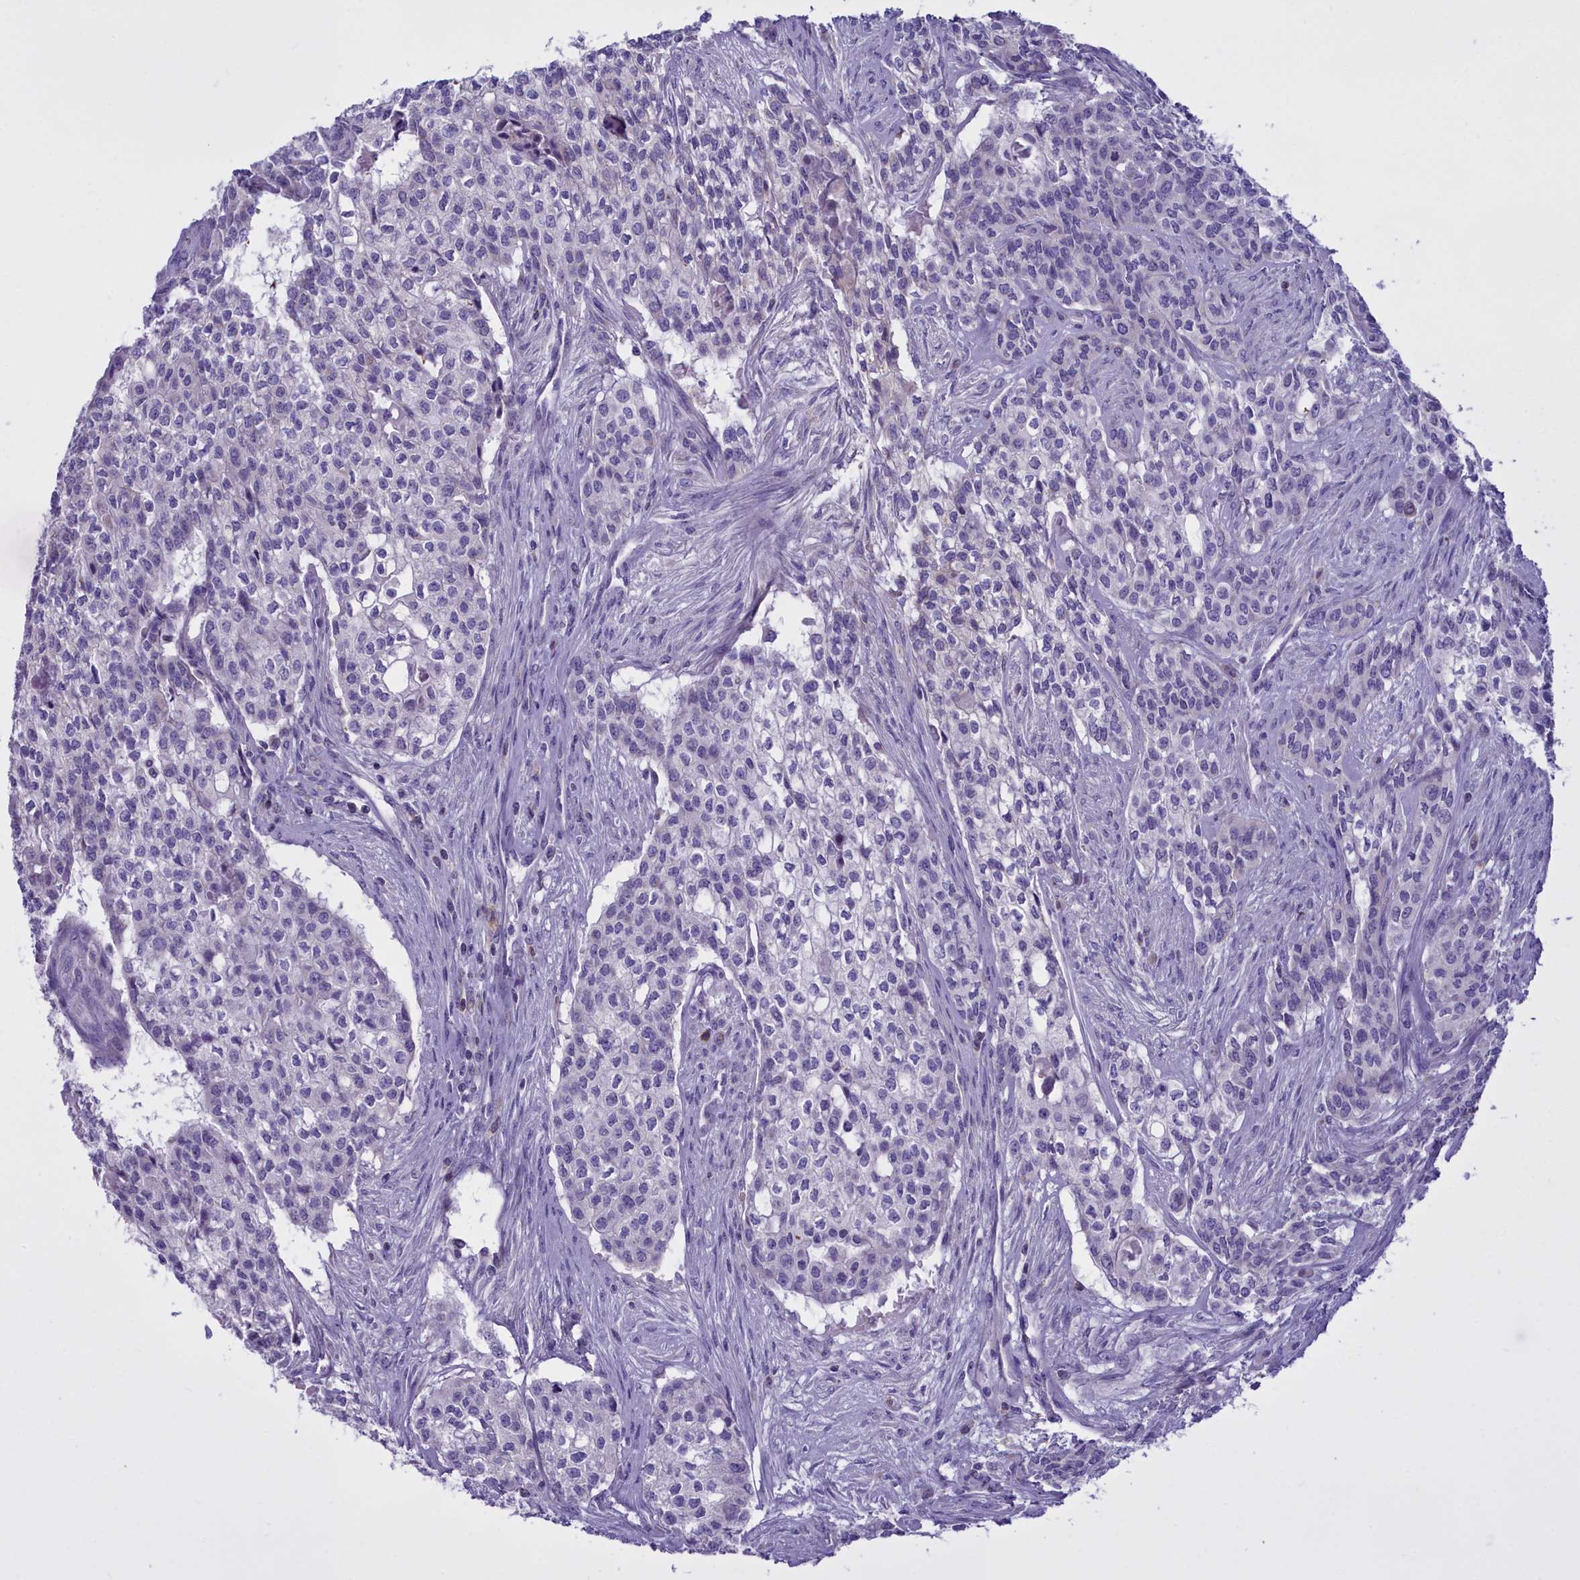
{"staining": {"intensity": "negative", "quantity": "none", "location": "none"}, "tissue": "head and neck cancer", "cell_type": "Tumor cells", "image_type": "cancer", "snomed": [{"axis": "morphology", "description": "Adenocarcinoma, NOS"}, {"axis": "topography", "description": "Head-Neck"}], "caption": "Immunohistochemistry (IHC) histopathology image of neoplastic tissue: human head and neck adenocarcinoma stained with DAB displays no significant protein expression in tumor cells. Nuclei are stained in blue.", "gene": "CD5", "patient": {"sex": "male", "age": 81}}